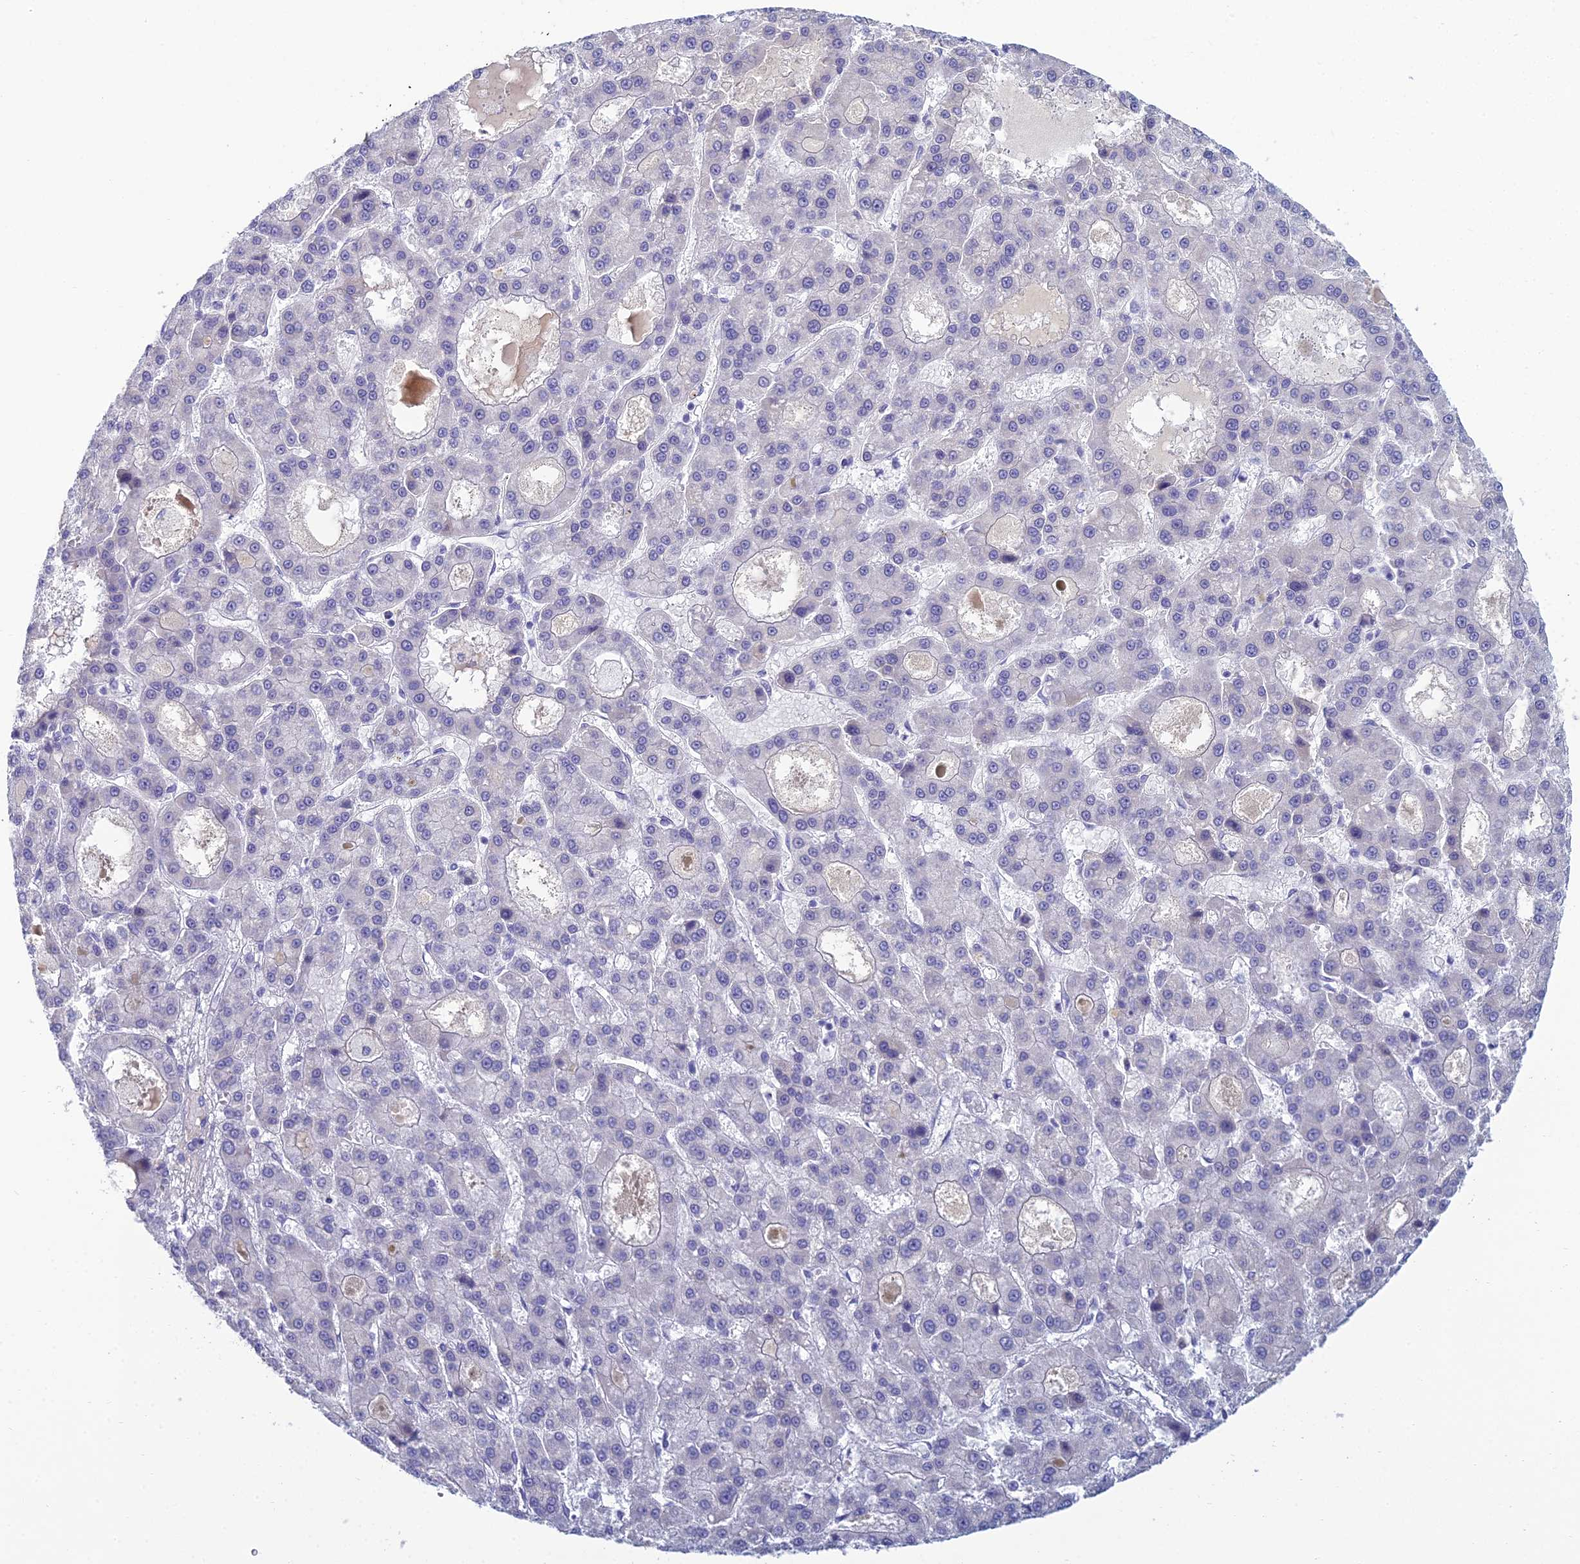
{"staining": {"intensity": "negative", "quantity": "none", "location": "none"}, "tissue": "liver cancer", "cell_type": "Tumor cells", "image_type": "cancer", "snomed": [{"axis": "morphology", "description": "Carcinoma, Hepatocellular, NOS"}, {"axis": "topography", "description": "Liver"}], "caption": "A high-resolution micrograph shows IHC staining of liver cancer, which demonstrates no significant staining in tumor cells. (DAB (3,3'-diaminobenzidine) IHC, high magnification).", "gene": "MUC13", "patient": {"sex": "male", "age": 70}}